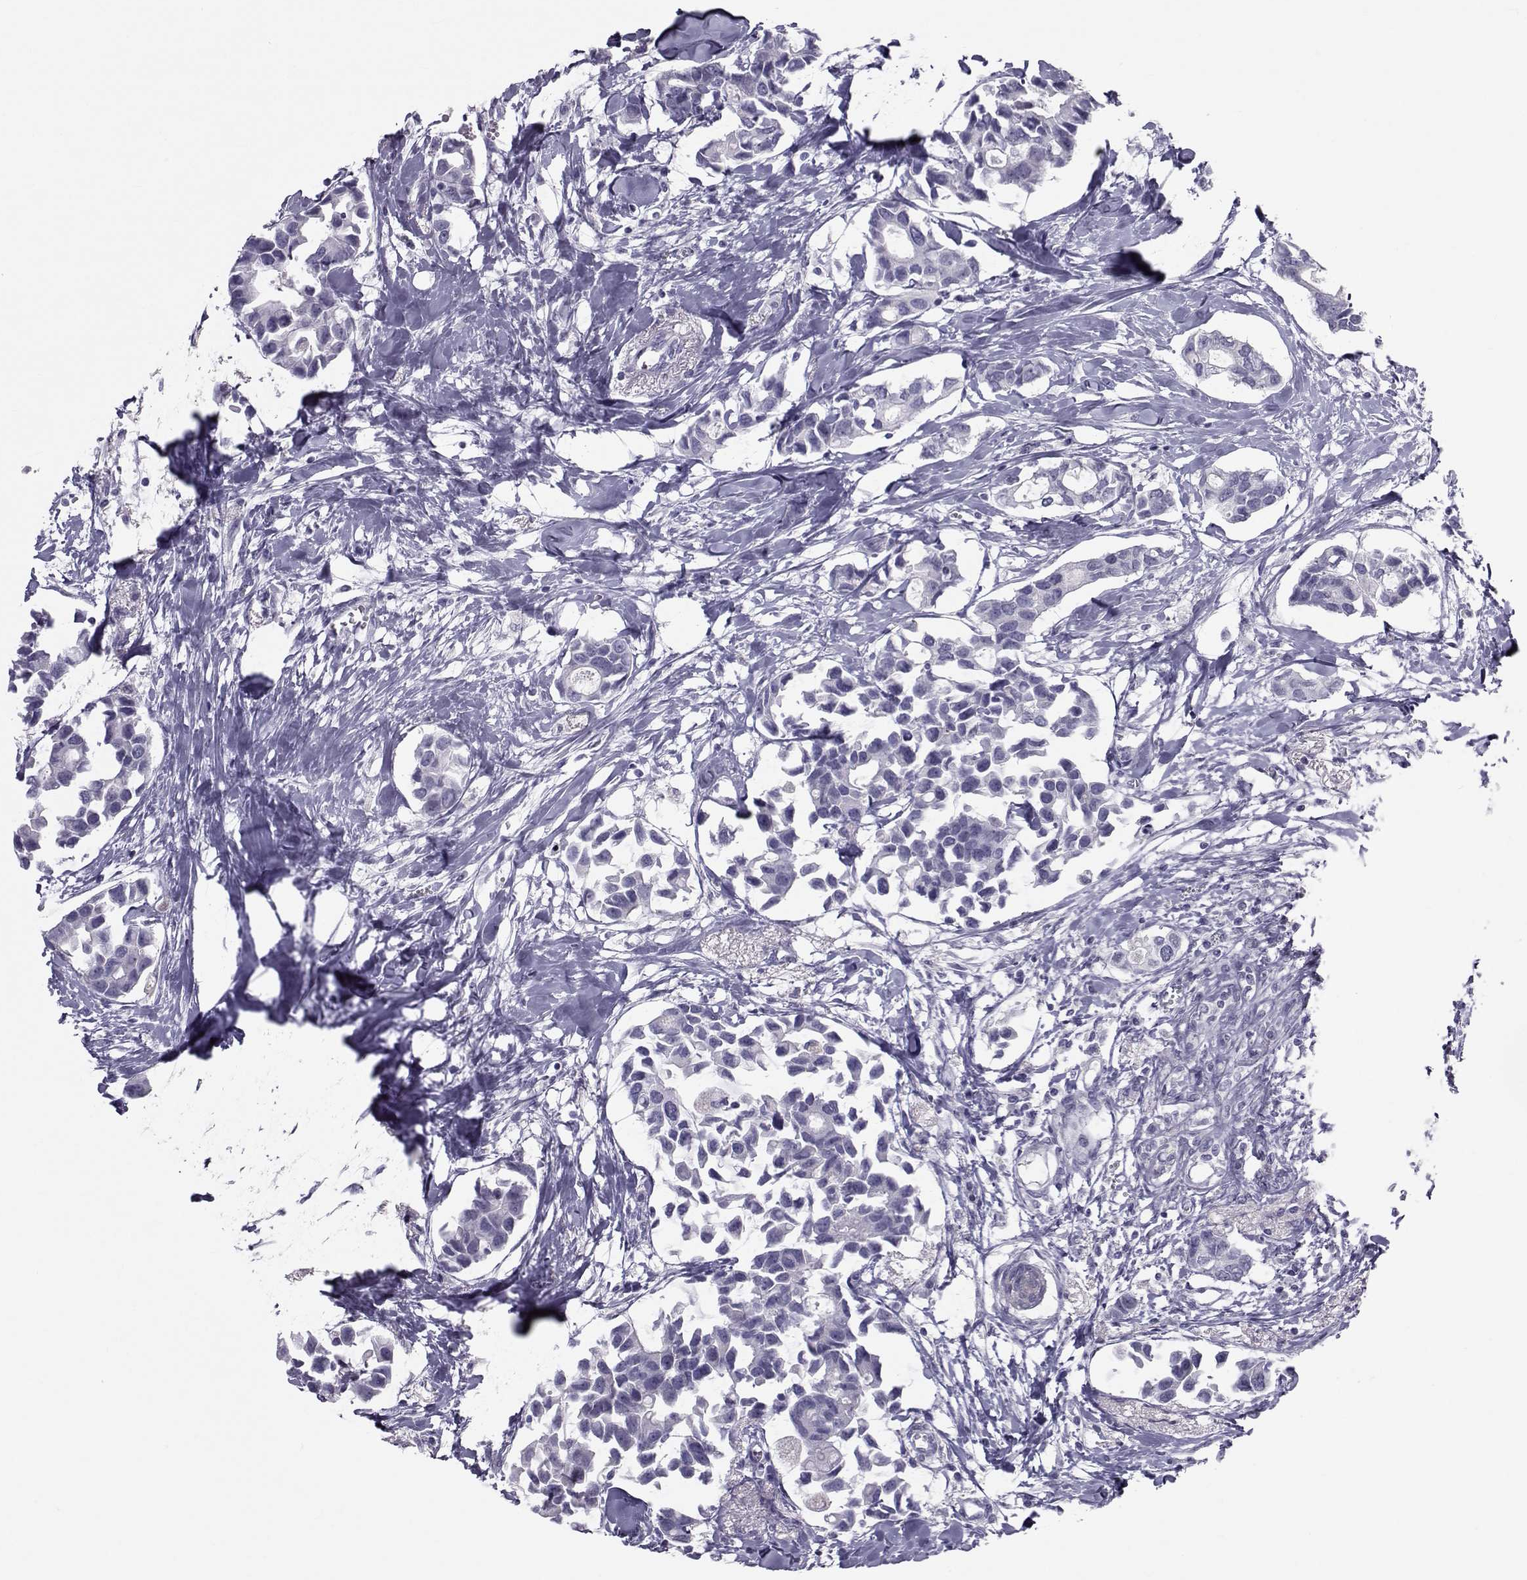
{"staining": {"intensity": "negative", "quantity": "none", "location": "none"}, "tissue": "breast cancer", "cell_type": "Tumor cells", "image_type": "cancer", "snomed": [{"axis": "morphology", "description": "Duct carcinoma"}, {"axis": "topography", "description": "Breast"}], "caption": "This is a histopathology image of IHC staining of breast cancer (infiltrating ductal carcinoma), which shows no expression in tumor cells. (DAB (3,3'-diaminobenzidine) immunohistochemistry with hematoxylin counter stain).", "gene": "GARIN3", "patient": {"sex": "female", "age": 83}}